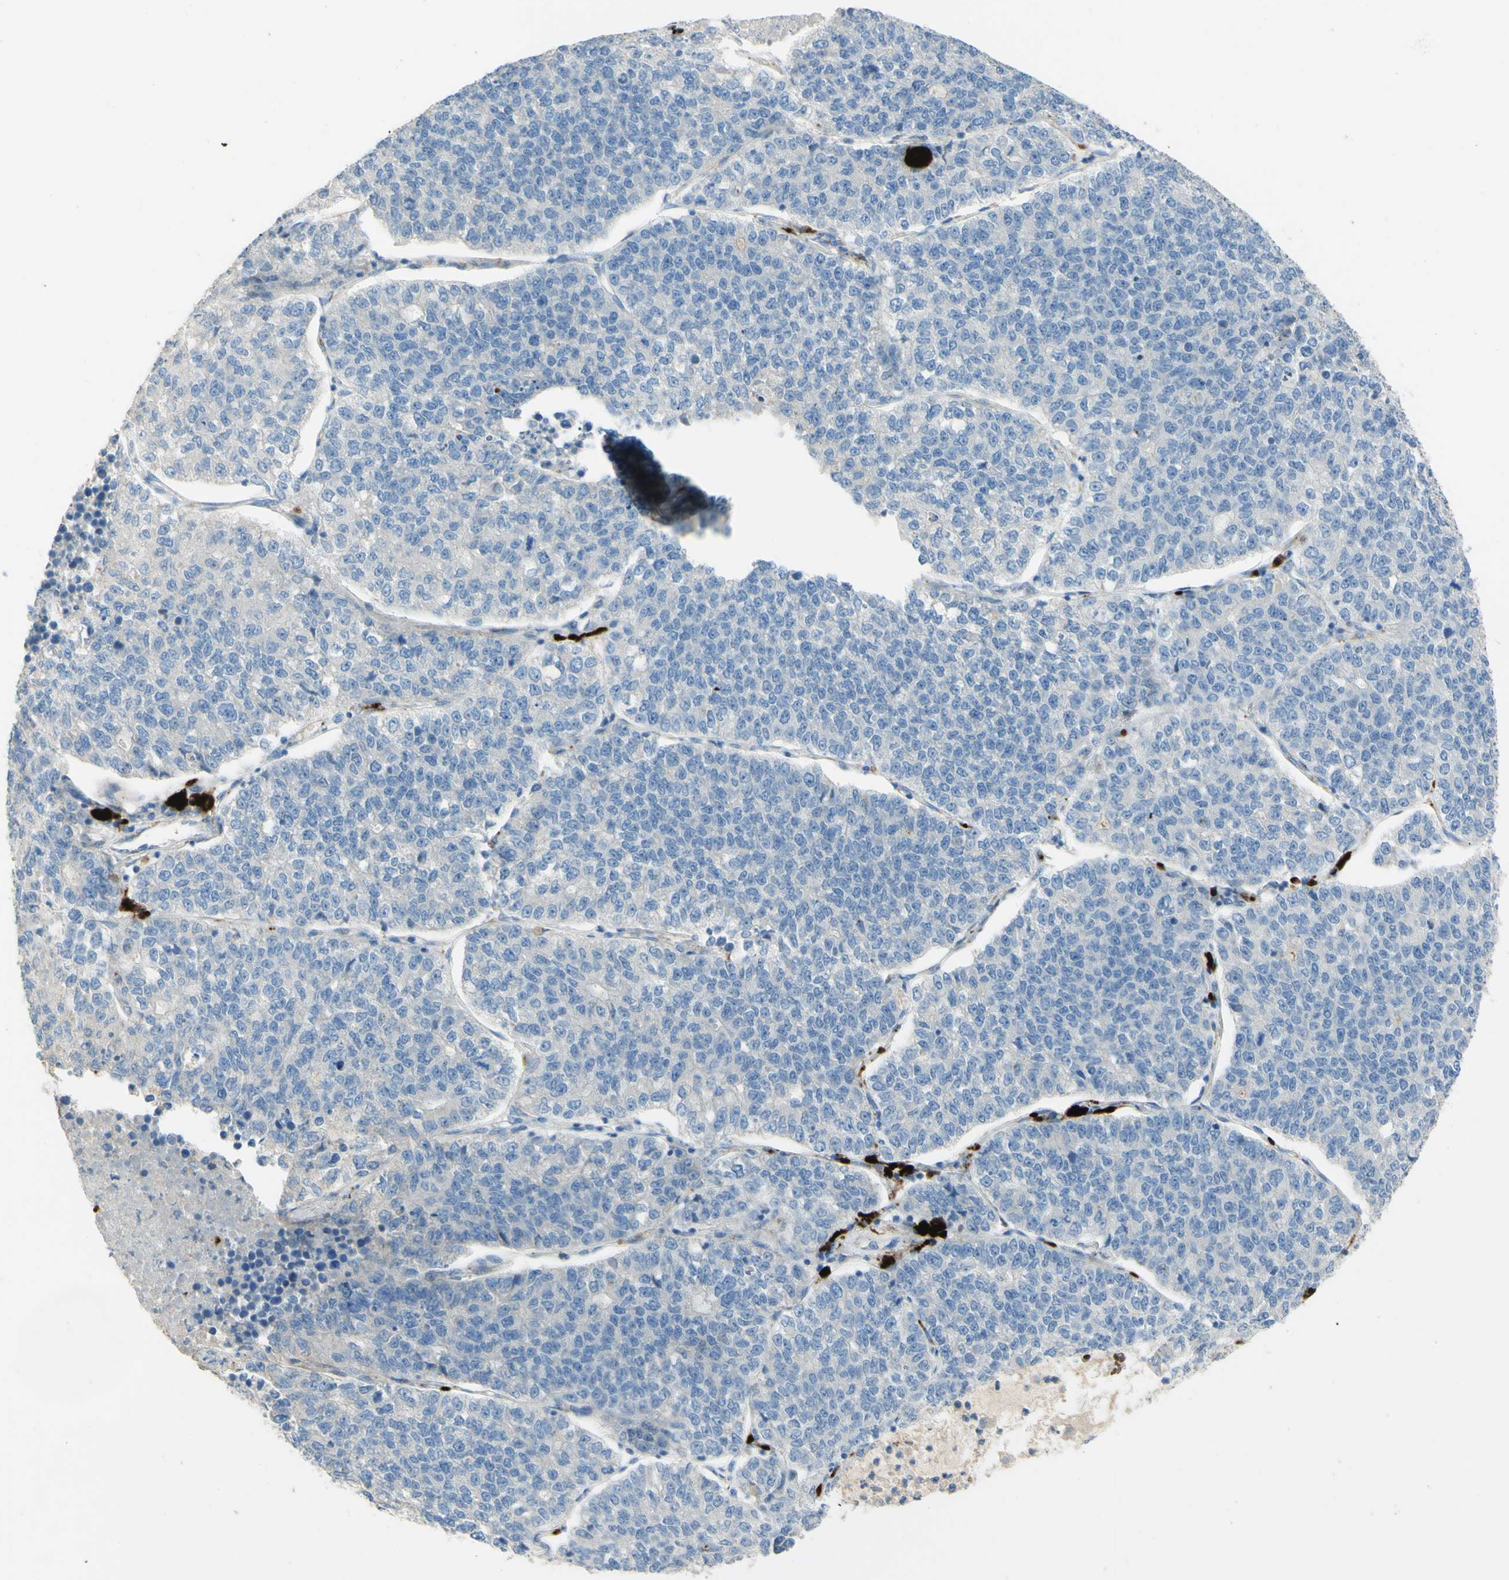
{"staining": {"intensity": "negative", "quantity": "none", "location": "none"}, "tissue": "lung cancer", "cell_type": "Tumor cells", "image_type": "cancer", "snomed": [{"axis": "morphology", "description": "Adenocarcinoma, NOS"}, {"axis": "topography", "description": "Lung"}], "caption": "The micrograph displays no significant staining in tumor cells of lung cancer.", "gene": "GAN", "patient": {"sex": "male", "age": 49}}